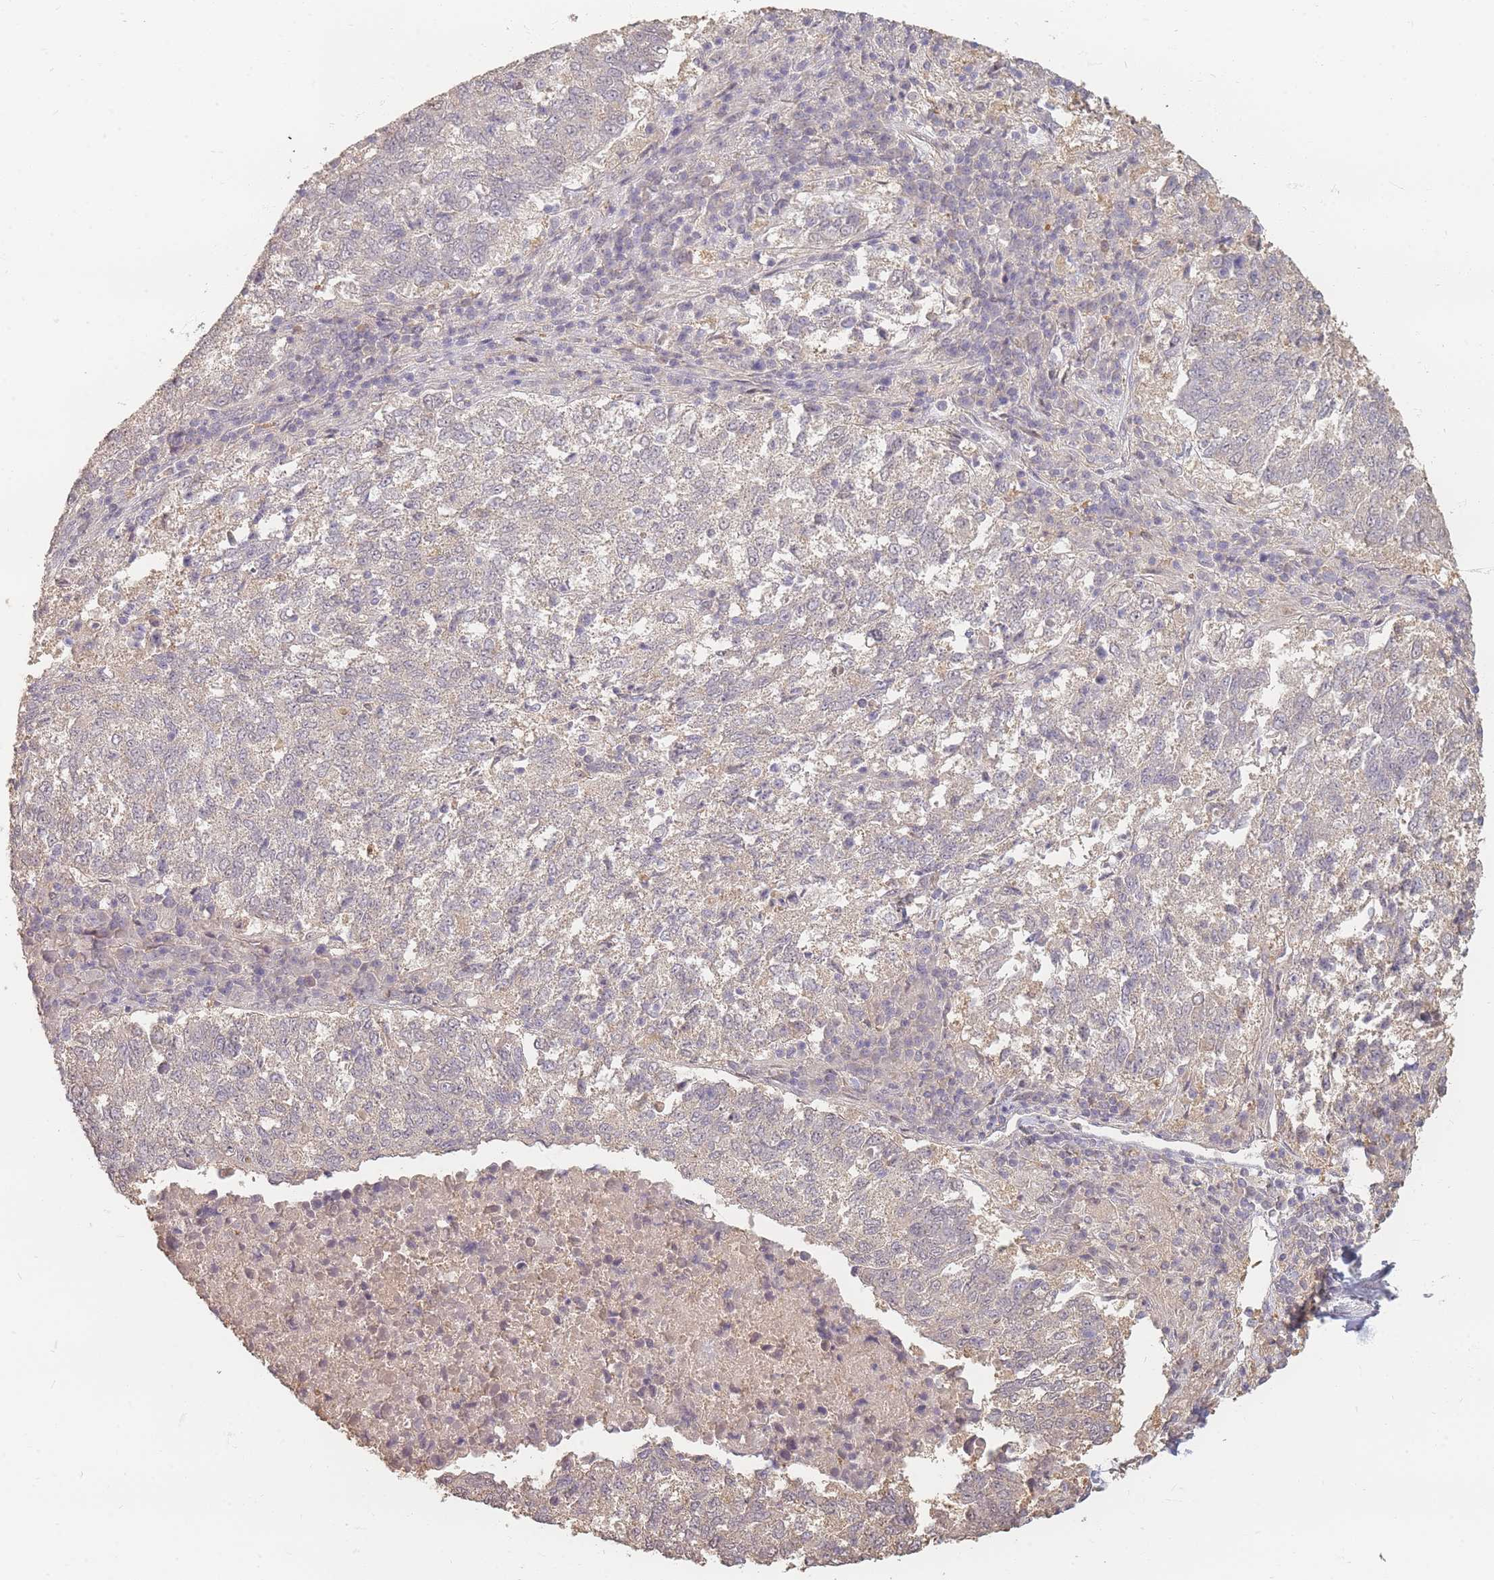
{"staining": {"intensity": "weak", "quantity": "<25%", "location": "nuclear"}, "tissue": "lung cancer", "cell_type": "Tumor cells", "image_type": "cancer", "snomed": [{"axis": "morphology", "description": "Squamous cell carcinoma, NOS"}, {"axis": "topography", "description": "Lung"}], "caption": "This micrograph is of lung cancer stained with immunohistochemistry (IHC) to label a protein in brown with the nuclei are counter-stained blue. There is no positivity in tumor cells.", "gene": "RFTN1", "patient": {"sex": "male", "age": 73}}